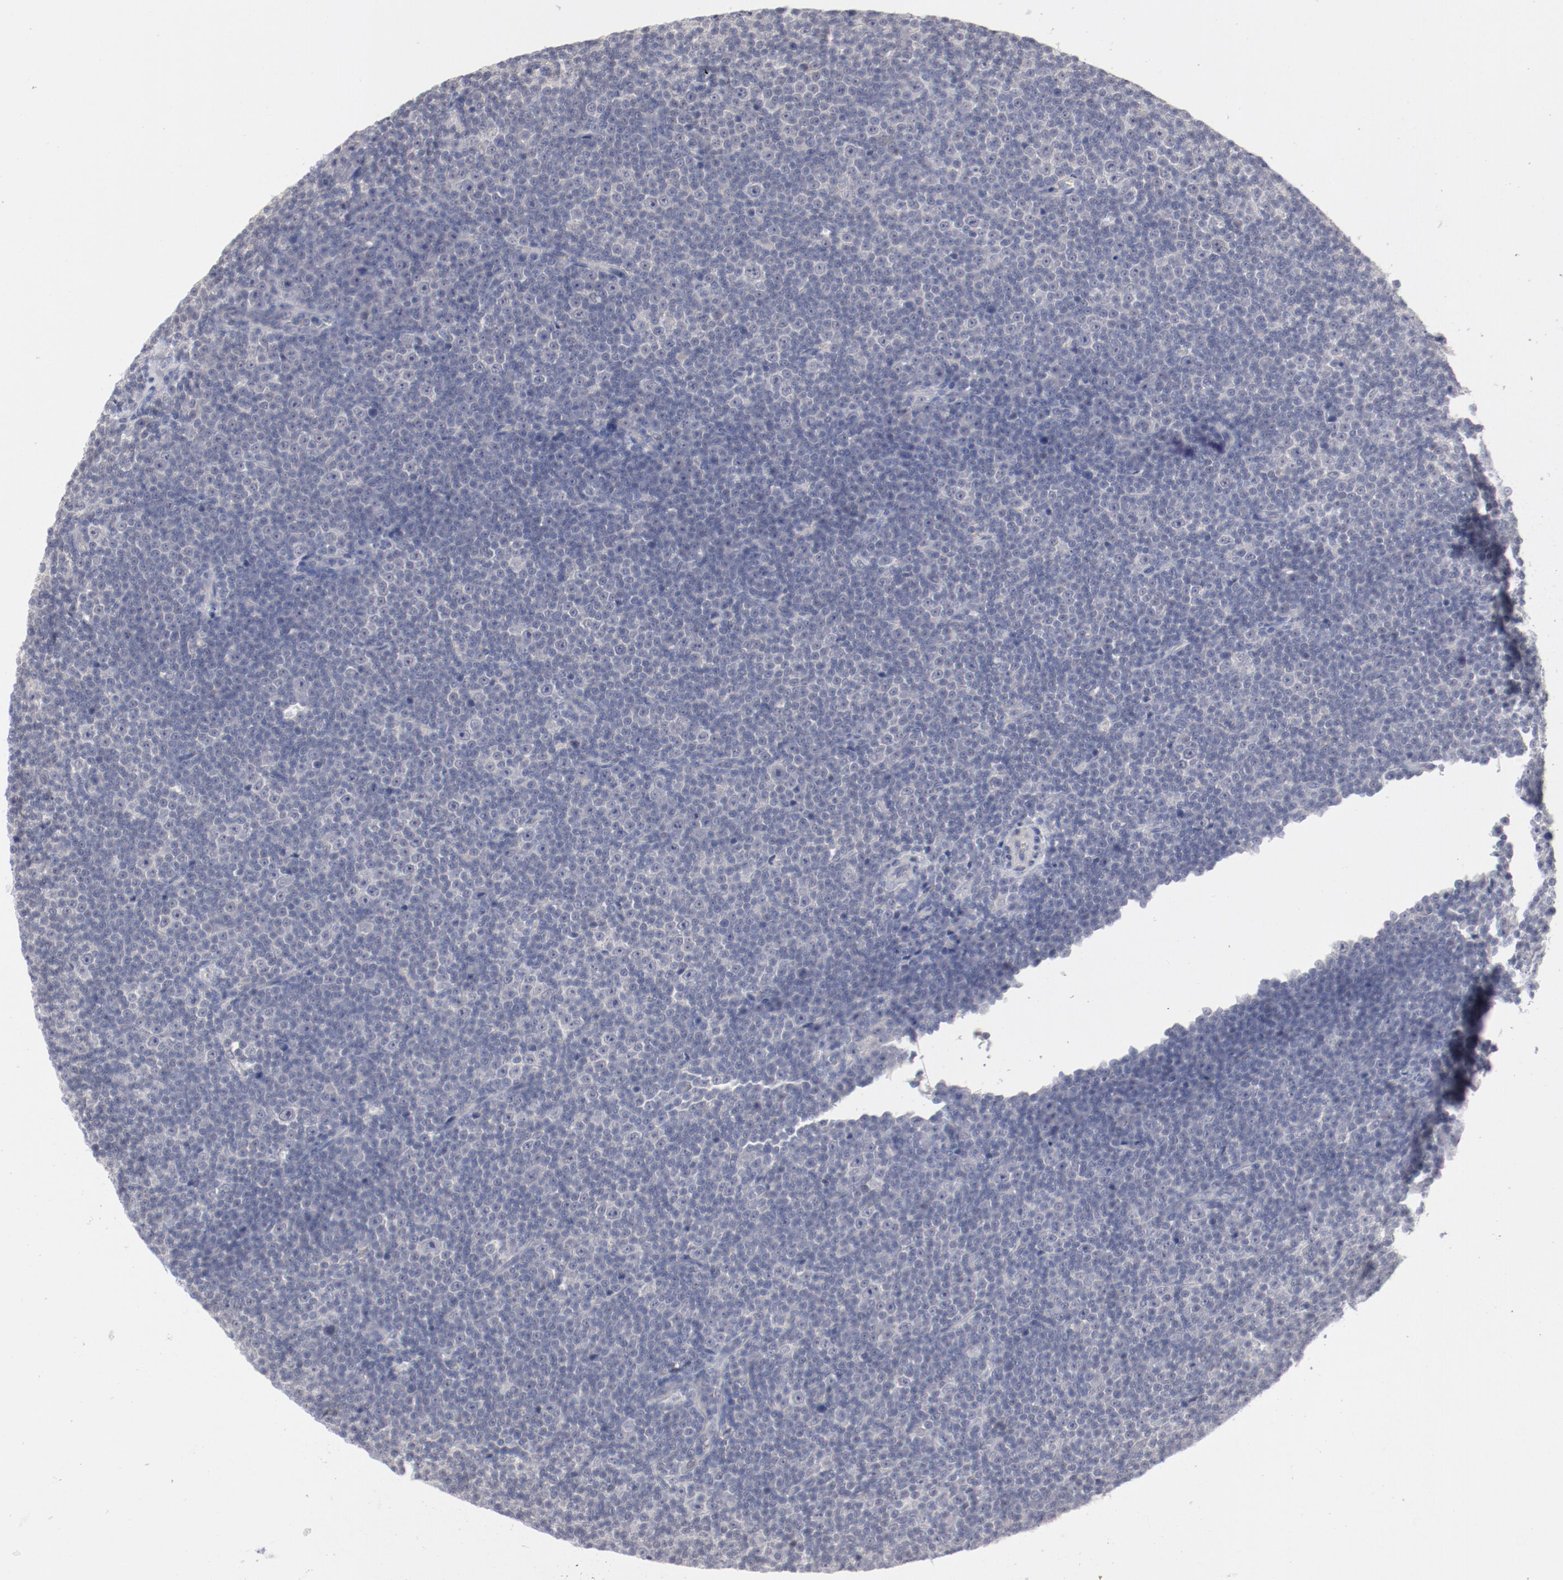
{"staining": {"intensity": "negative", "quantity": "none", "location": "none"}, "tissue": "lymphoma", "cell_type": "Tumor cells", "image_type": "cancer", "snomed": [{"axis": "morphology", "description": "Malignant lymphoma, non-Hodgkin's type, Low grade"}, {"axis": "topography", "description": "Lymph node"}], "caption": "There is no significant expression in tumor cells of low-grade malignant lymphoma, non-Hodgkin's type. (Immunohistochemistry (ihc), brightfield microscopy, high magnification).", "gene": "SH3BGR", "patient": {"sex": "female", "age": 67}}